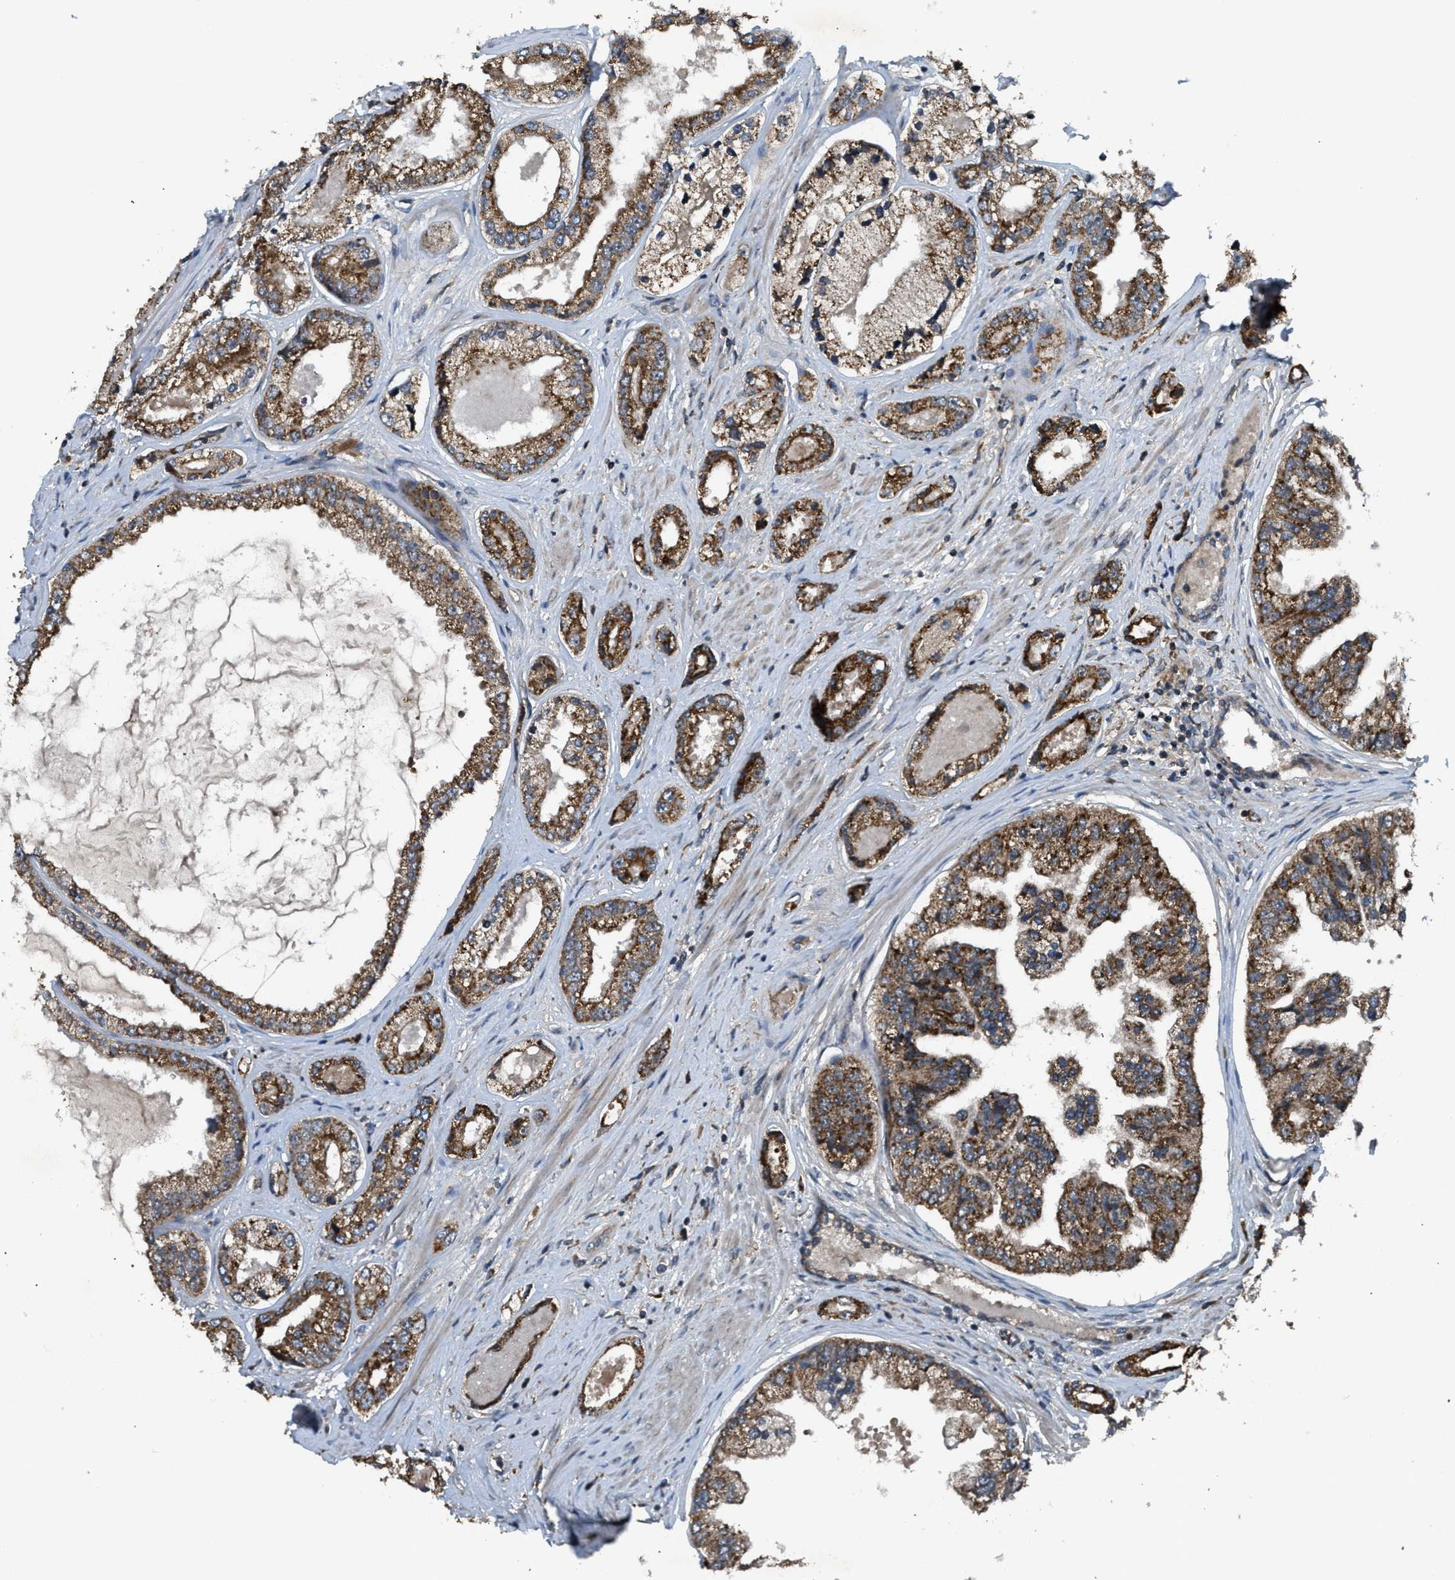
{"staining": {"intensity": "strong", "quantity": ">75%", "location": "cytoplasmic/membranous"}, "tissue": "prostate cancer", "cell_type": "Tumor cells", "image_type": "cancer", "snomed": [{"axis": "morphology", "description": "Adenocarcinoma, High grade"}, {"axis": "topography", "description": "Prostate"}], "caption": "Immunohistochemical staining of prostate cancer demonstrates strong cytoplasmic/membranous protein staining in about >75% of tumor cells.", "gene": "ZNF71", "patient": {"sex": "male", "age": 61}}